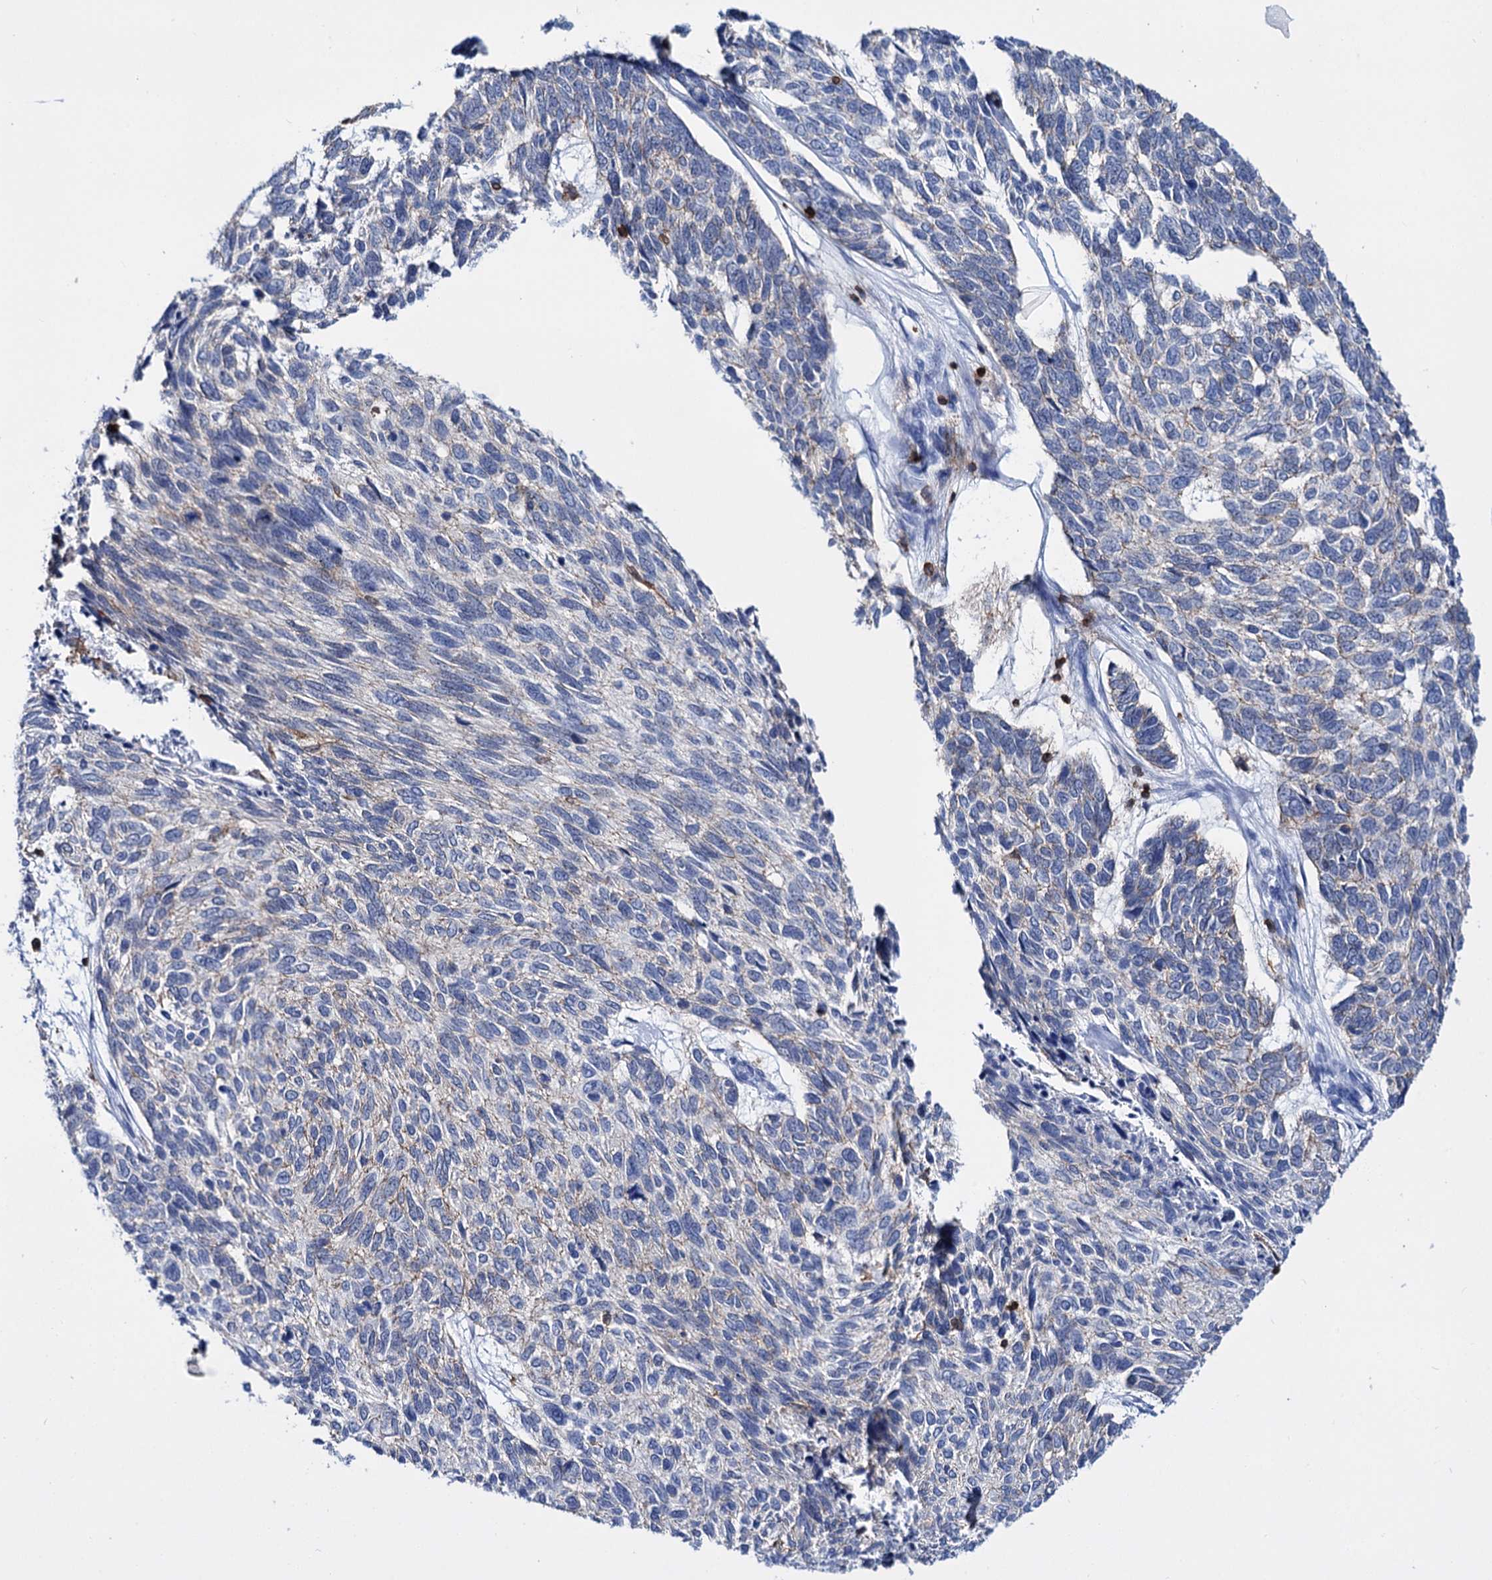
{"staining": {"intensity": "weak", "quantity": "<25%", "location": "cytoplasmic/membranous"}, "tissue": "skin cancer", "cell_type": "Tumor cells", "image_type": "cancer", "snomed": [{"axis": "morphology", "description": "Basal cell carcinoma"}, {"axis": "topography", "description": "Skin"}], "caption": "Immunohistochemistry (IHC) micrograph of basal cell carcinoma (skin) stained for a protein (brown), which displays no staining in tumor cells.", "gene": "DEF6", "patient": {"sex": "female", "age": 65}}